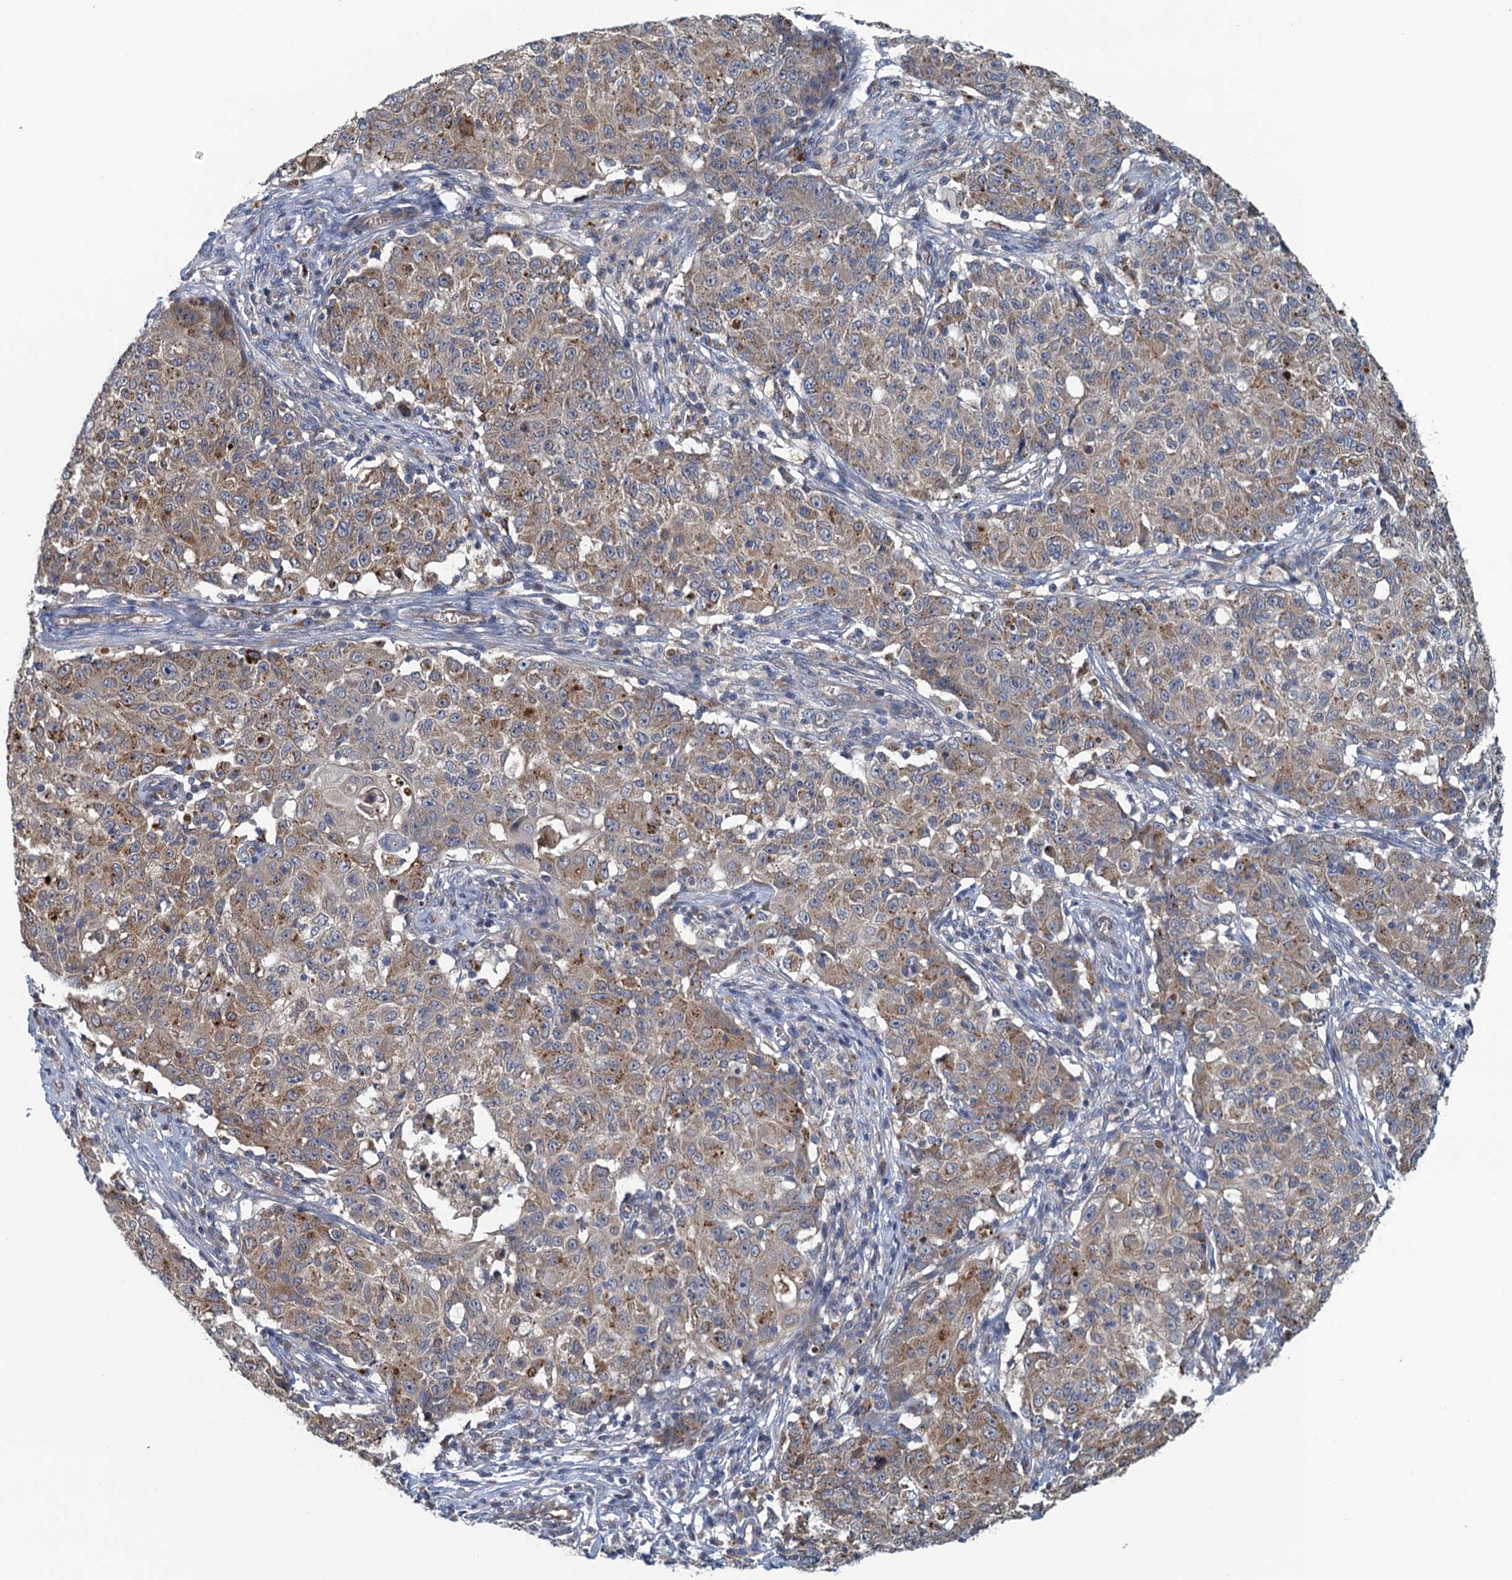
{"staining": {"intensity": "moderate", "quantity": ">75%", "location": "cytoplasmic/membranous"}, "tissue": "ovarian cancer", "cell_type": "Tumor cells", "image_type": "cancer", "snomed": [{"axis": "morphology", "description": "Carcinoma, endometroid"}, {"axis": "topography", "description": "Ovary"}], "caption": "Immunohistochemical staining of human ovarian endometroid carcinoma displays medium levels of moderate cytoplasmic/membranous protein expression in approximately >75% of tumor cells. Using DAB (brown) and hematoxylin (blue) stains, captured at high magnification using brightfield microscopy.", "gene": "KBTBD8", "patient": {"sex": "female", "age": 42}}